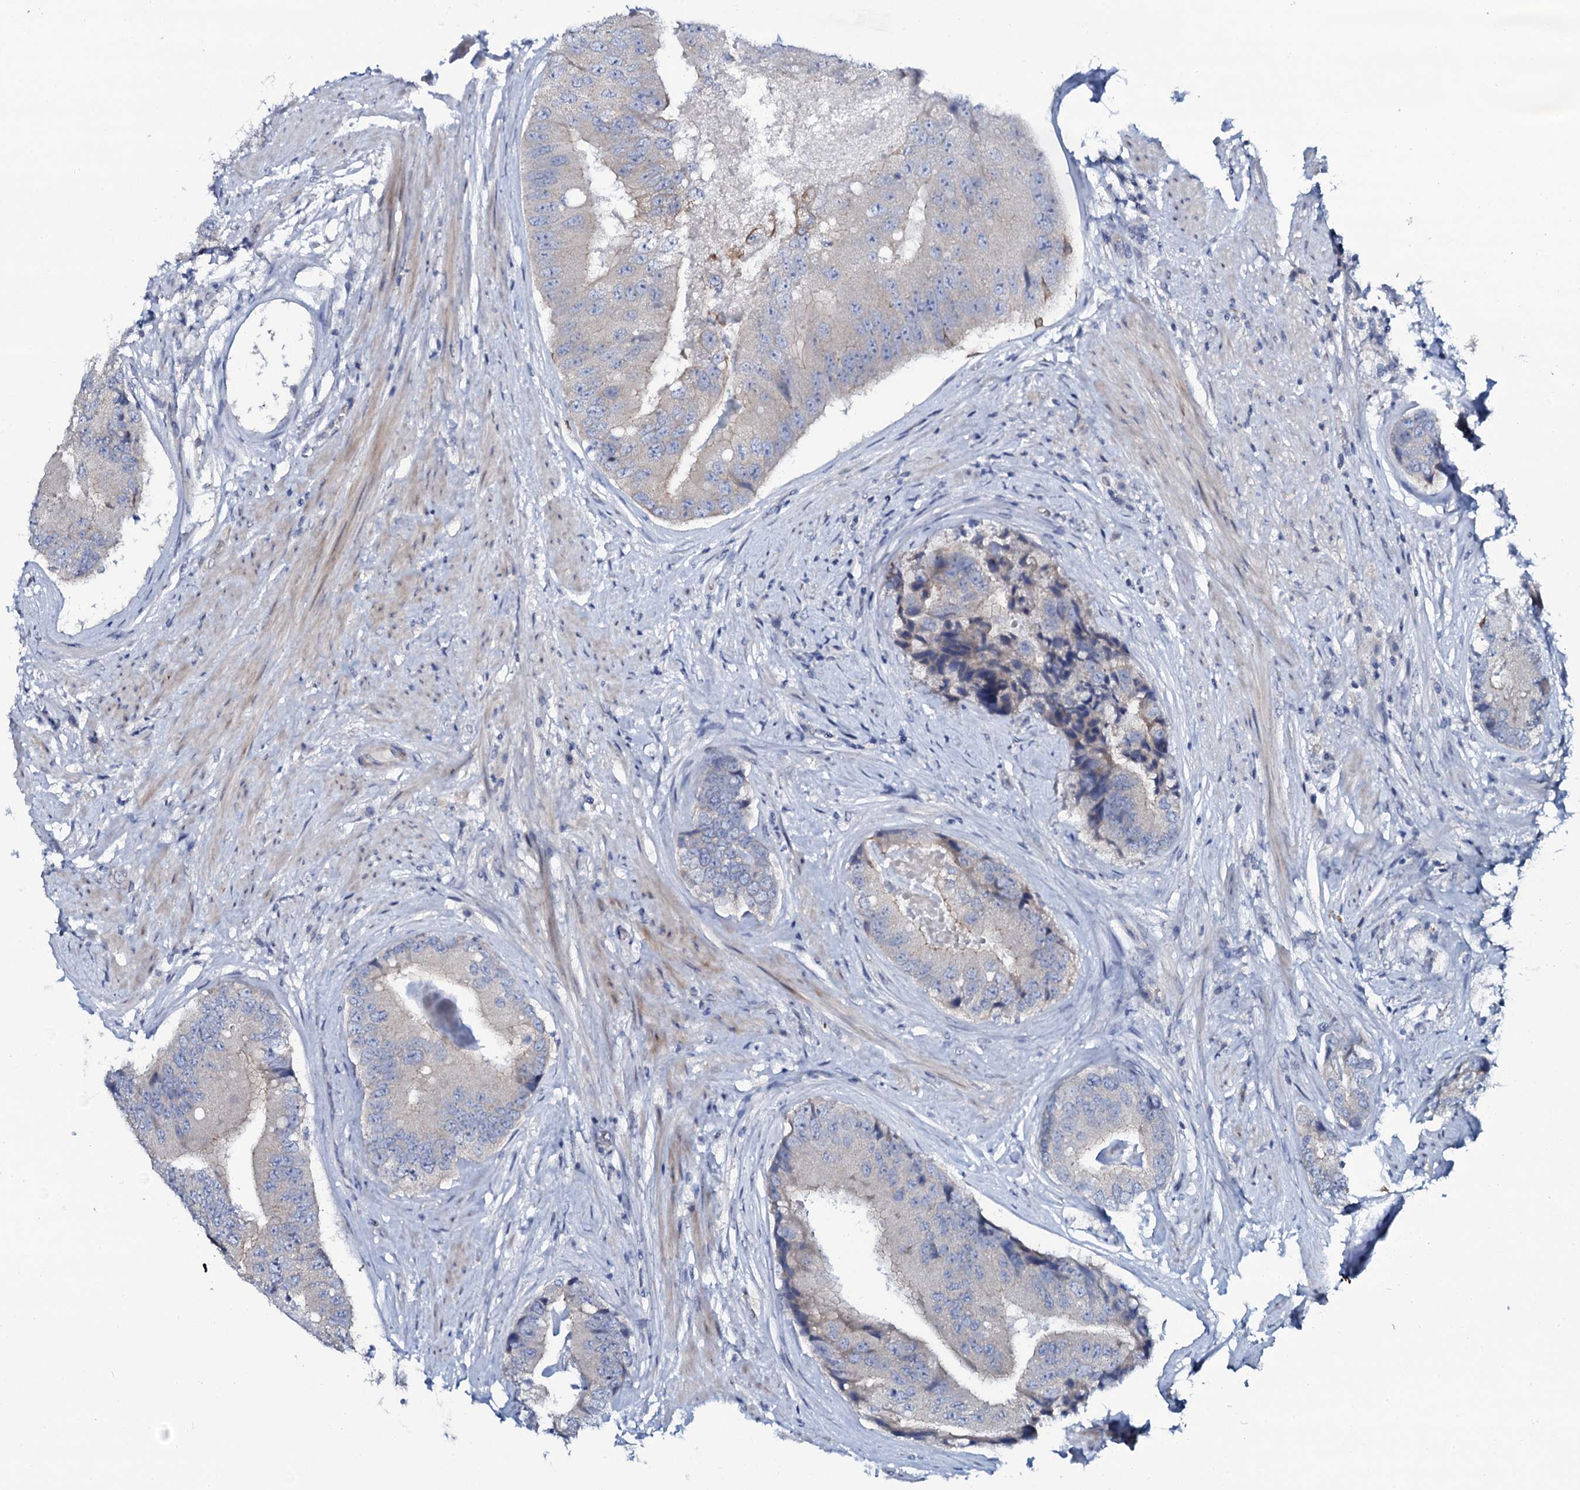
{"staining": {"intensity": "negative", "quantity": "none", "location": "none"}, "tissue": "prostate cancer", "cell_type": "Tumor cells", "image_type": "cancer", "snomed": [{"axis": "morphology", "description": "Adenocarcinoma, High grade"}, {"axis": "topography", "description": "Prostate"}], "caption": "Immunohistochemistry of high-grade adenocarcinoma (prostate) displays no staining in tumor cells. (DAB (3,3'-diaminobenzidine) immunohistochemistry (IHC) visualized using brightfield microscopy, high magnification).", "gene": "C10orf88", "patient": {"sex": "male", "age": 70}}